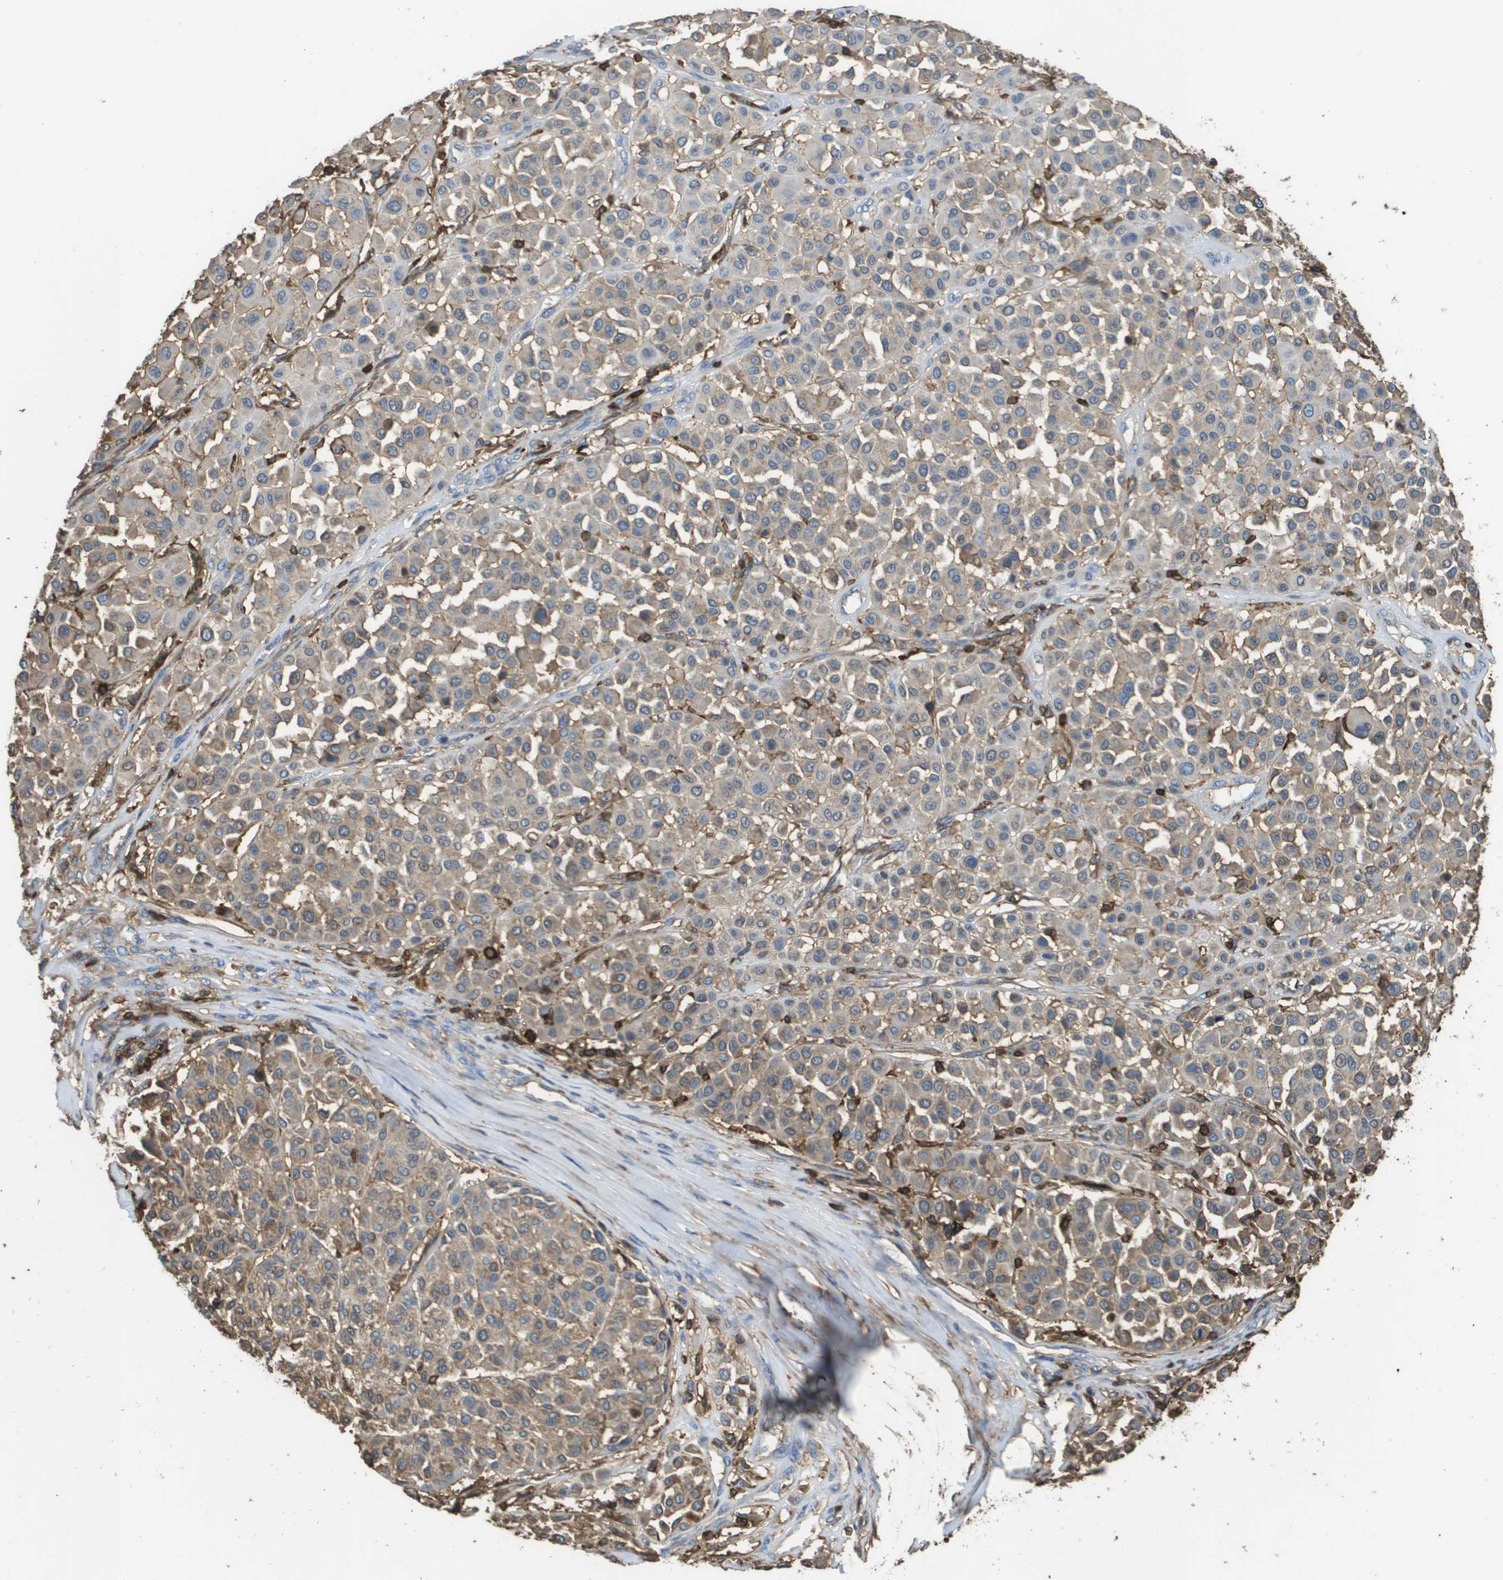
{"staining": {"intensity": "weak", "quantity": ">75%", "location": "cytoplasmic/membranous"}, "tissue": "melanoma", "cell_type": "Tumor cells", "image_type": "cancer", "snomed": [{"axis": "morphology", "description": "Malignant melanoma, Metastatic site"}, {"axis": "topography", "description": "Soft tissue"}], "caption": "Protein staining of malignant melanoma (metastatic site) tissue demonstrates weak cytoplasmic/membranous staining in about >75% of tumor cells. Nuclei are stained in blue.", "gene": "PASK", "patient": {"sex": "male", "age": 41}}